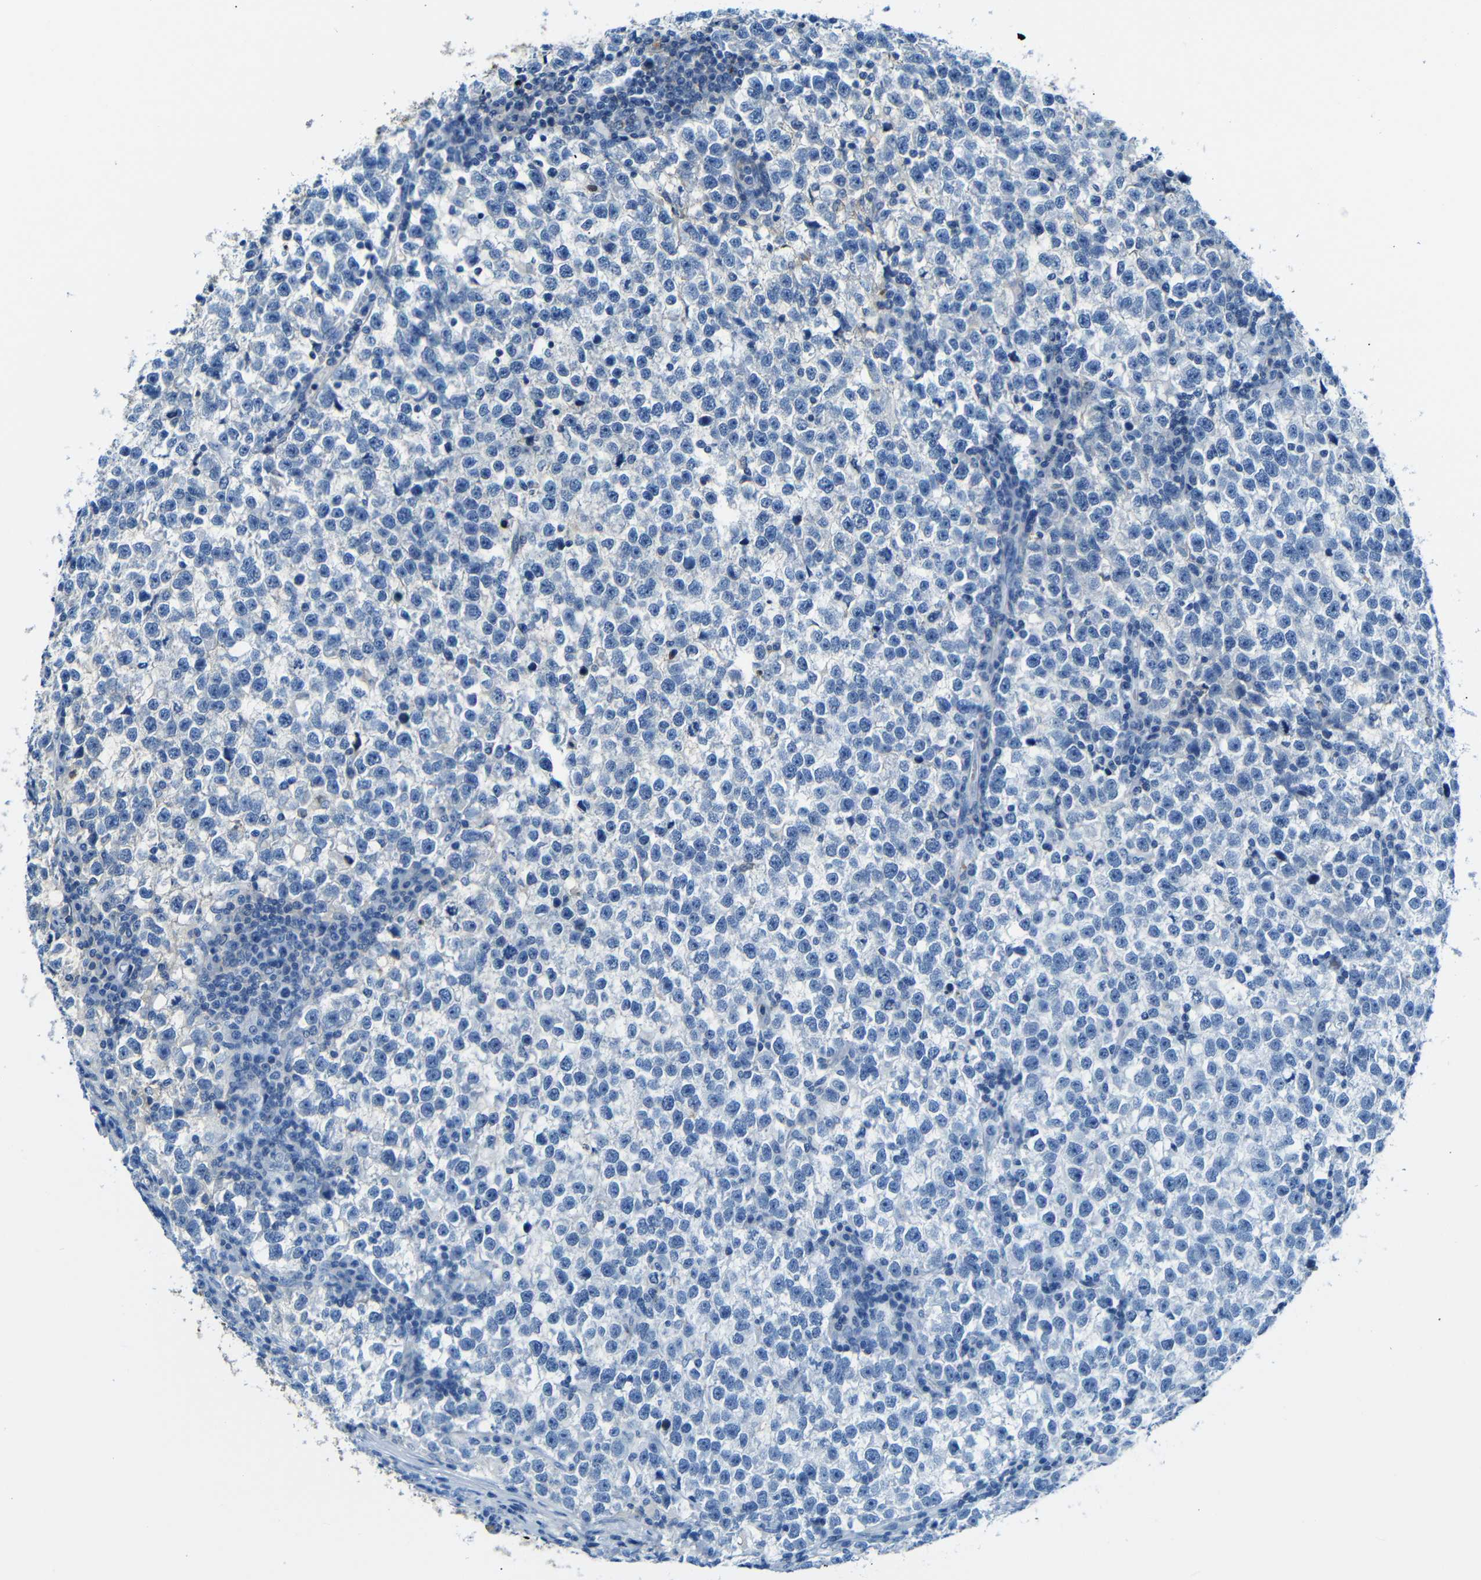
{"staining": {"intensity": "negative", "quantity": "none", "location": "none"}, "tissue": "testis cancer", "cell_type": "Tumor cells", "image_type": "cancer", "snomed": [{"axis": "morphology", "description": "Normal tissue, NOS"}, {"axis": "morphology", "description": "Seminoma, NOS"}, {"axis": "topography", "description": "Testis"}], "caption": "IHC image of testis cancer stained for a protein (brown), which exhibits no expression in tumor cells.", "gene": "SERPINA1", "patient": {"sex": "male", "age": 43}}